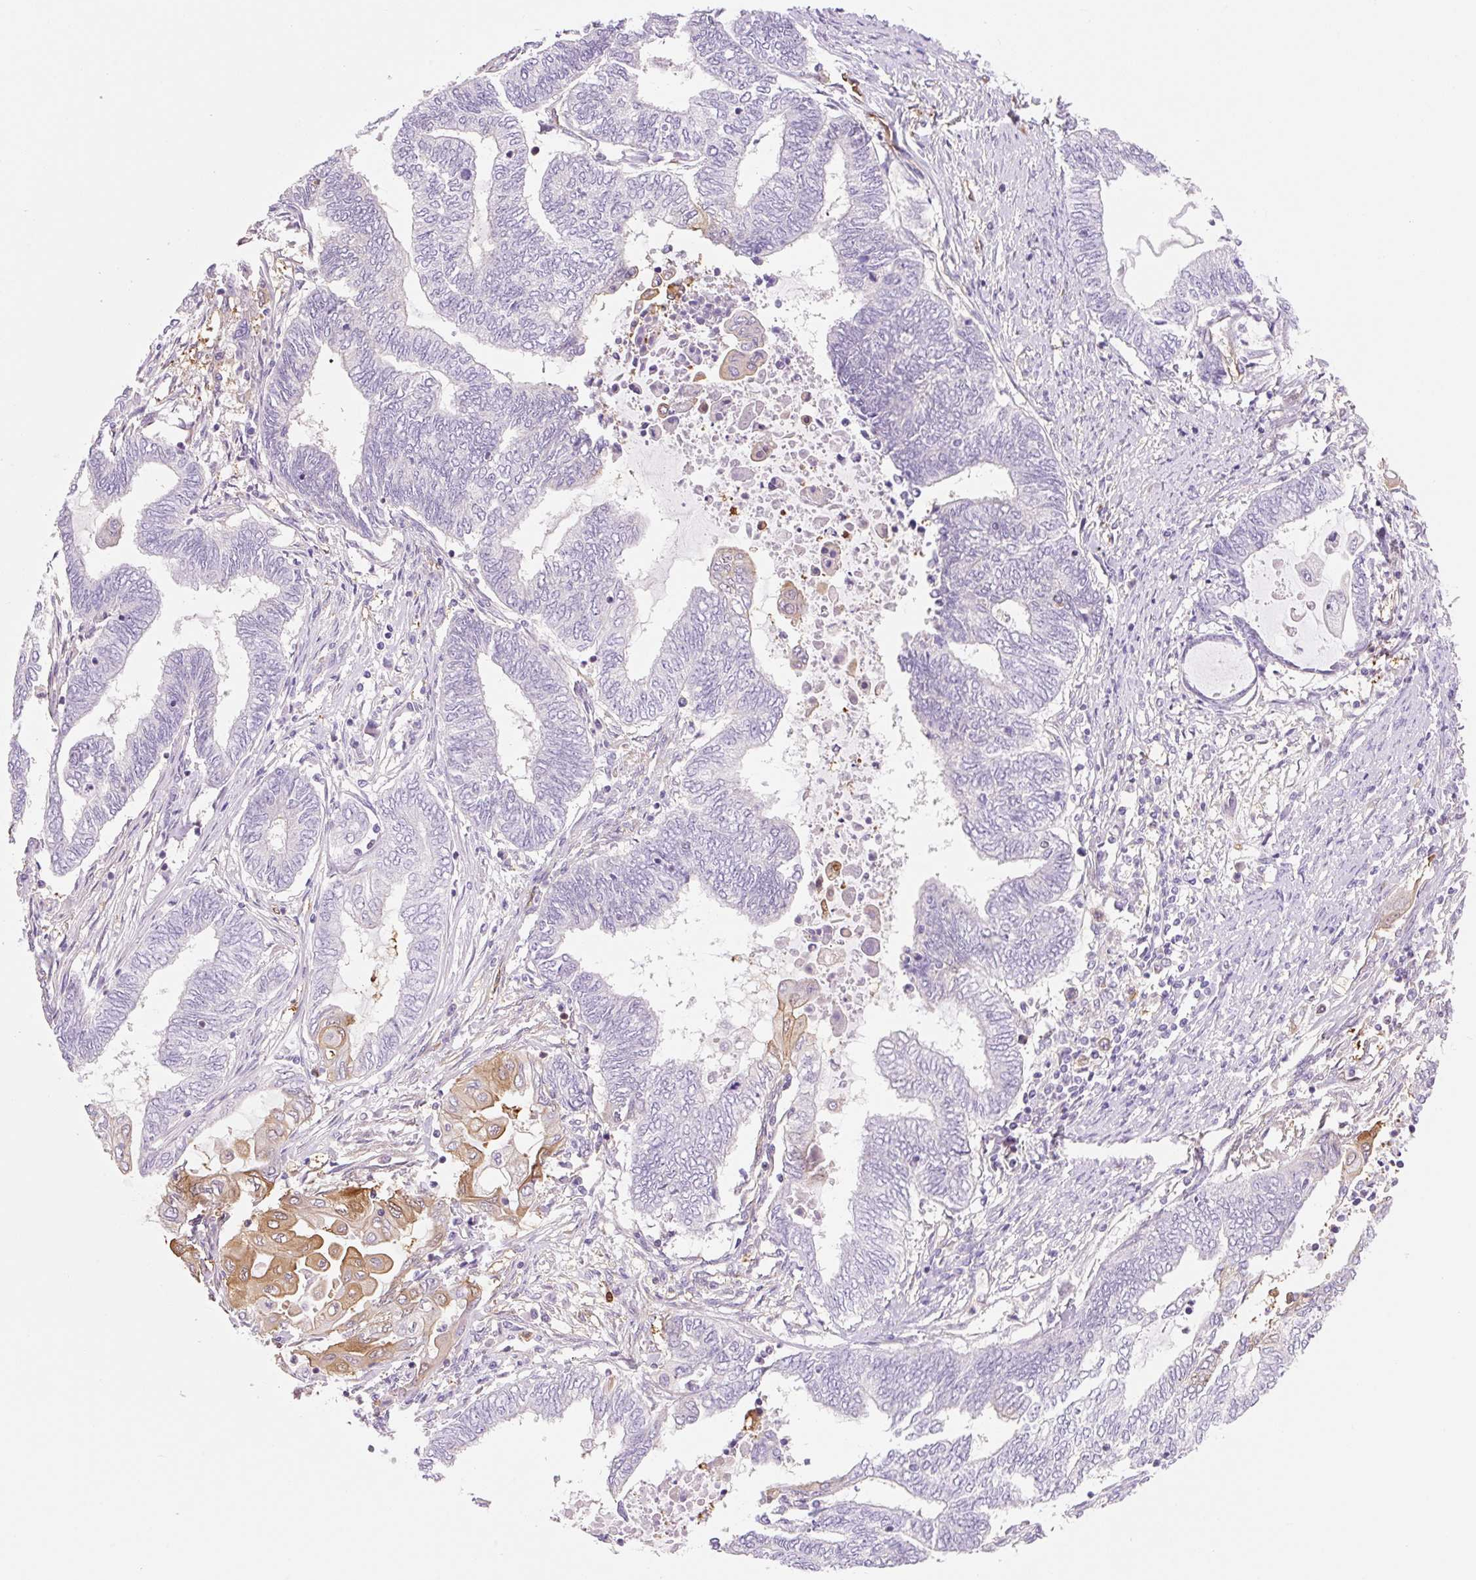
{"staining": {"intensity": "moderate", "quantity": "<25%", "location": "cytoplasmic/membranous"}, "tissue": "endometrial cancer", "cell_type": "Tumor cells", "image_type": "cancer", "snomed": [{"axis": "morphology", "description": "Adenocarcinoma, NOS"}, {"axis": "topography", "description": "Uterus"}, {"axis": "topography", "description": "Endometrium"}], "caption": "Protein expression analysis of human endometrial cancer (adenocarcinoma) reveals moderate cytoplasmic/membranous staining in about <25% of tumor cells.", "gene": "FABP5", "patient": {"sex": "female", "age": 70}}